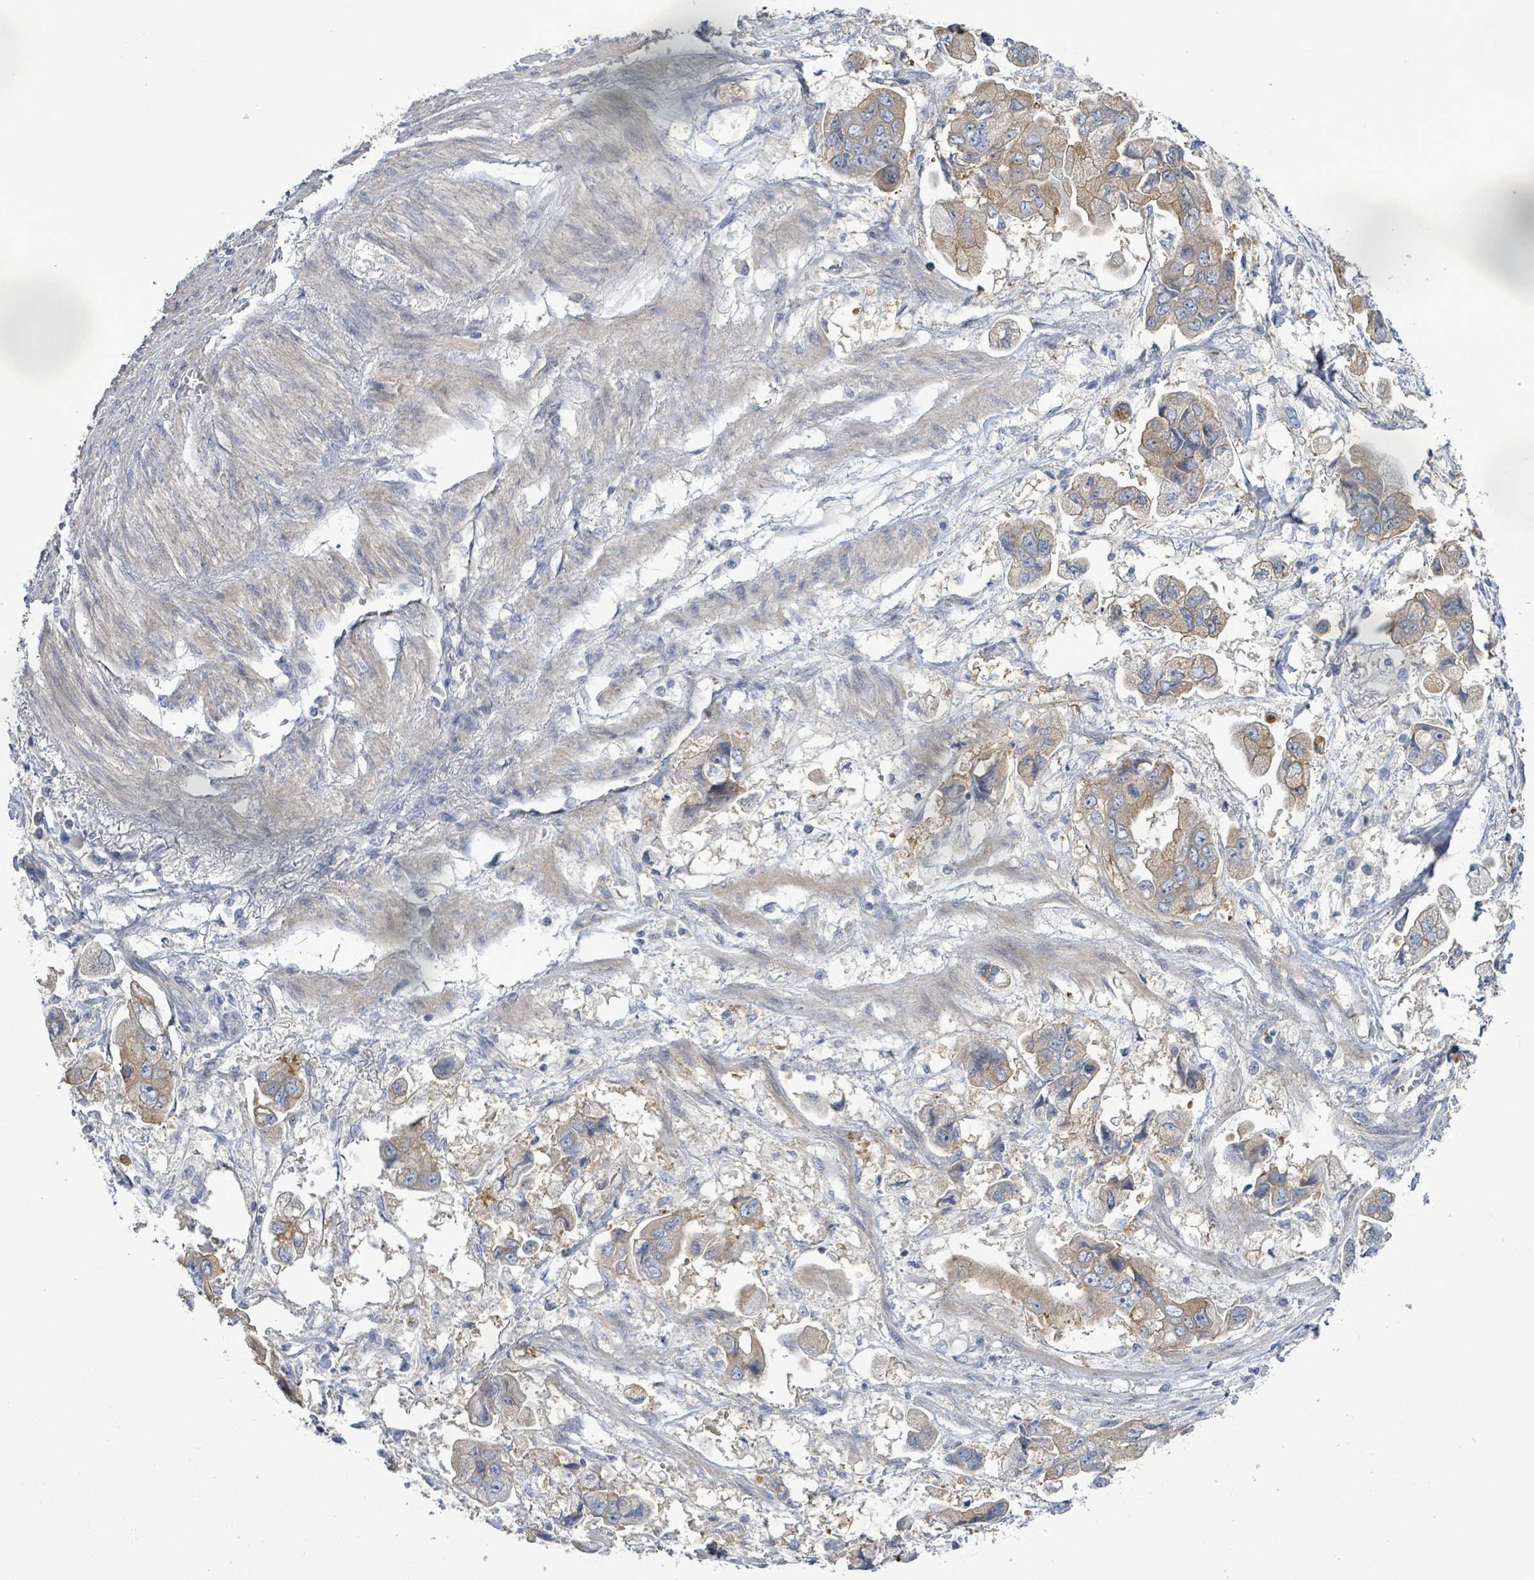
{"staining": {"intensity": "weak", "quantity": "25%-75%", "location": "cytoplasmic/membranous"}, "tissue": "stomach cancer", "cell_type": "Tumor cells", "image_type": "cancer", "snomed": [{"axis": "morphology", "description": "Adenocarcinoma, NOS"}, {"axis": "topography", "description": "Stomach"}], "caption": "Stomach adenocarcinoma was stained to show a protein in brown. There is low levels of weak cytoplasmic/membranous expression in approximately 25%-75% of tumor cells. (Stains: DAB in brown, nuclei in blue, Microscopy: brightfield microscopy at high magnification).", "gene": "KRAS", "patient": {"sex": "male", "age": 62}}